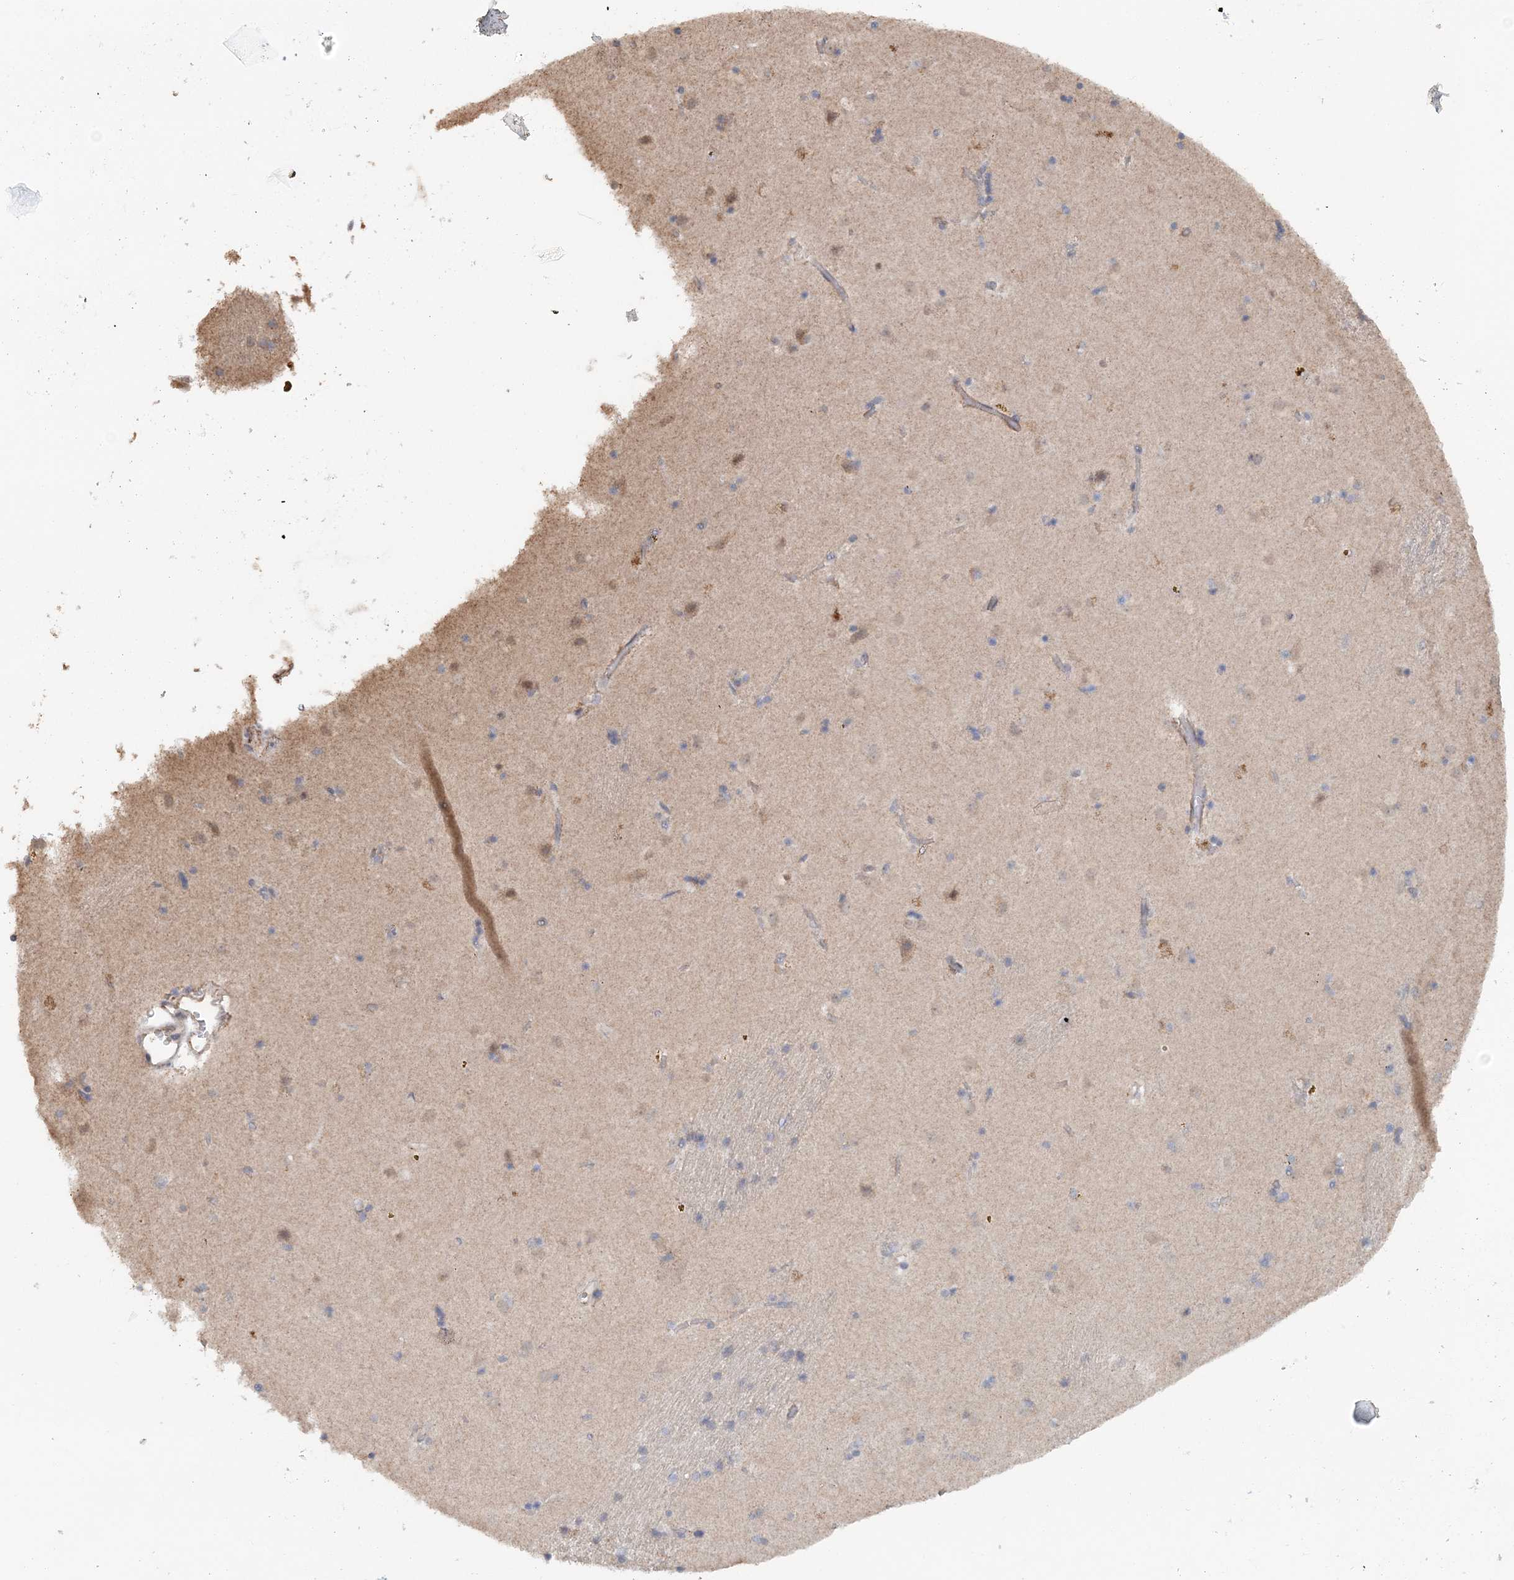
{"staining": {"intensity": "weak", "quantity": "<25%", "location": "cytoplasmic/membranous"}, "tissue": "caudate", "cell_type": "Glial cells", "image_type": "normal", "snomed": [{"axis": "morphology", "description": "Normal tissue, NOS"}, {"axis": "topography", "description": "Lateral ventricle wall"}], "caption": "Human caudate stained for a protein using immunohistochemistry exhibits no staining in glial cells.", "gene": "FBXO38", "patient": {"sex": "male", "age": 70}}